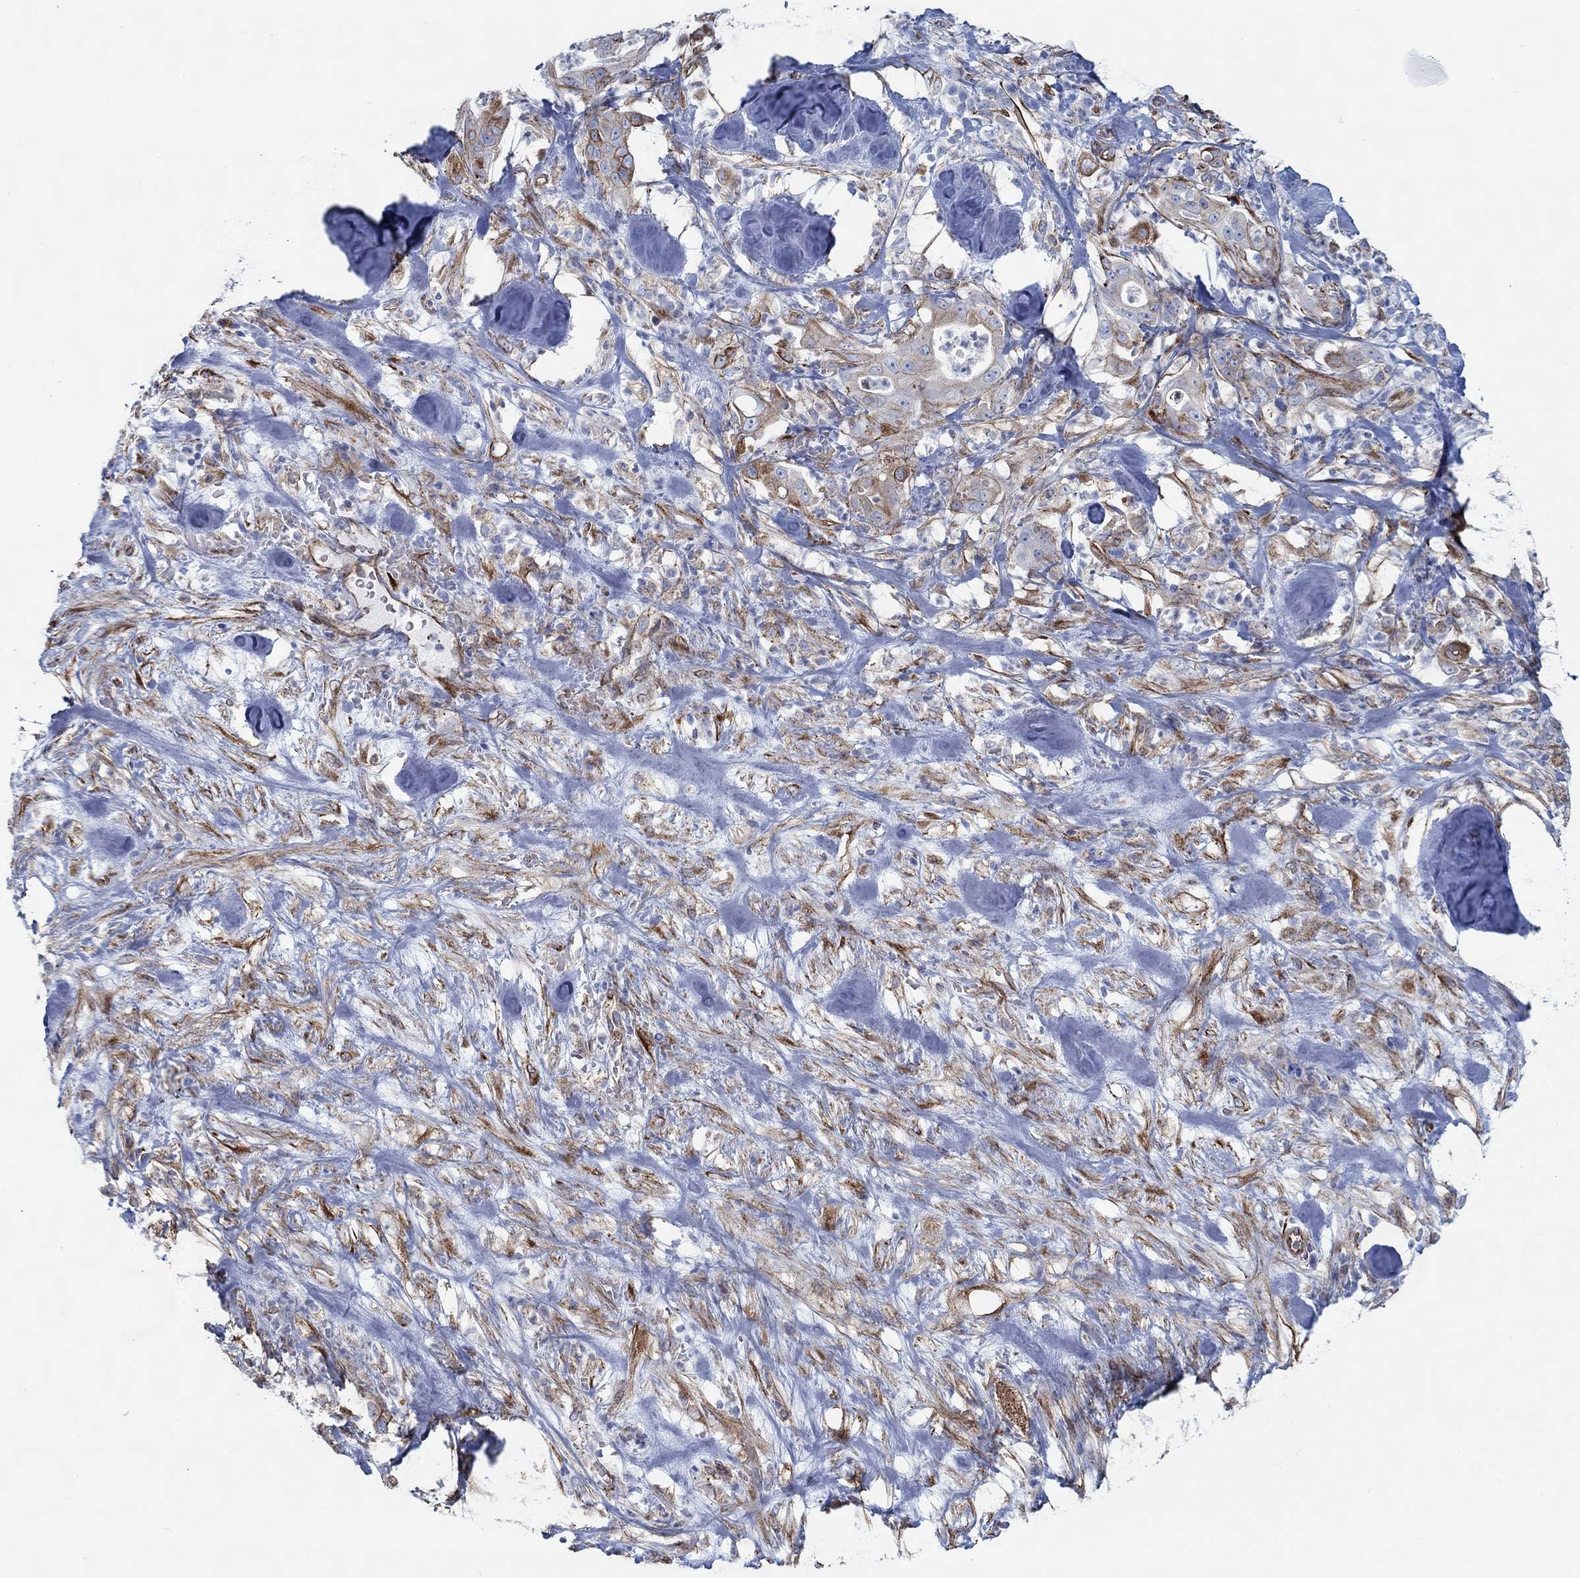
{"staining": {"intensity": "strong", "quantity": "25%-75%", "location": "cytoplasmic/membranous"}, "tissue": "pancreatic cancer", "cell_type": "Tumor cells", "image_type": "cancer", "snomed": [{"axis": "morphology", "description": "Adenocarcinoma, NOS"}, {"axis": "topography", "description": "Pancreas"}], "caption": "Strong cytoplasmic/membranous protein staining is seen in approximately 25%-75% of tumor cells in adenocarcinoma (pancreatic).", "gene": "STC2", "patient": {"sex": "male", "age": 71}}